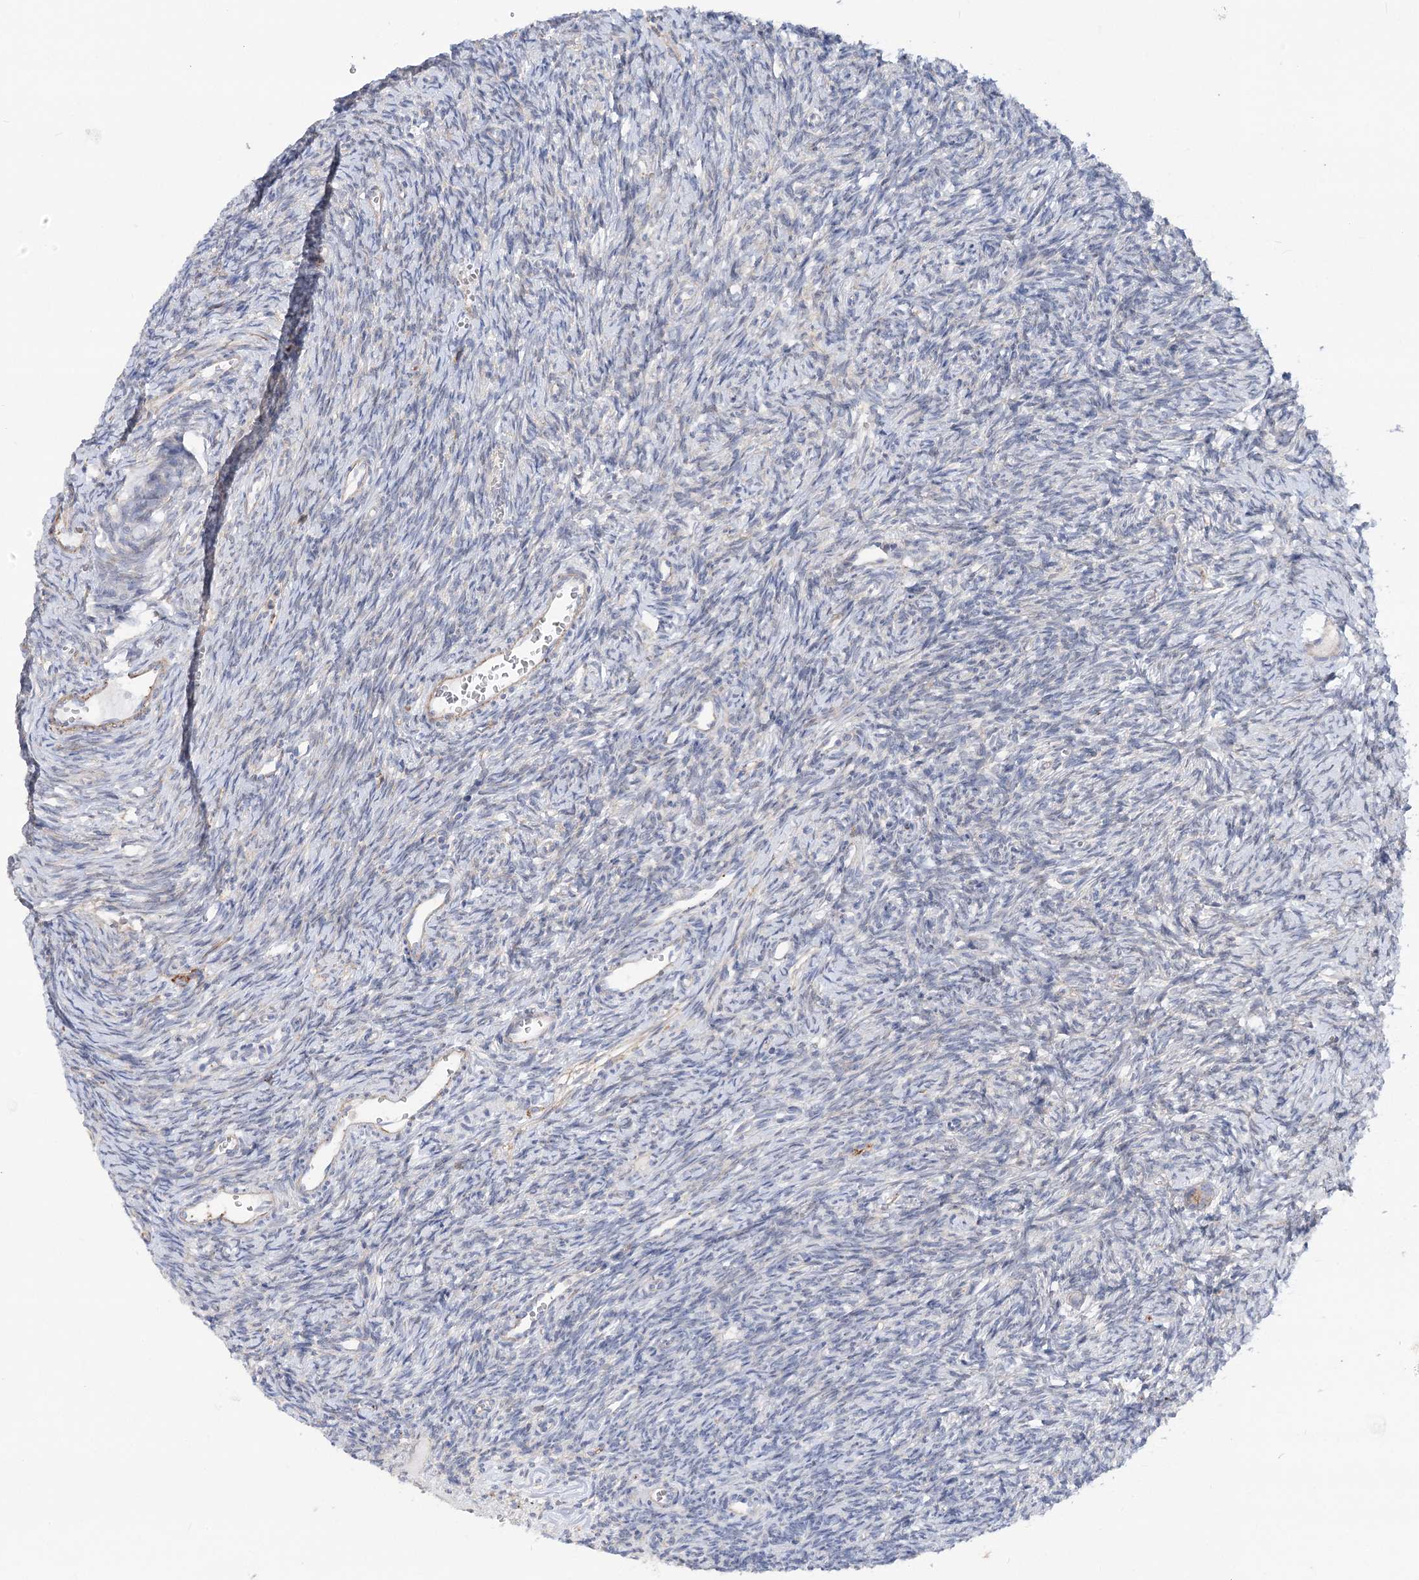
{"staining": {"intensity": "negative", "quantity": "none", "location": "none"}, "tissue": "ovary", "cell_type": "Ovarian stroma cells", "image_type": "normal", "snomed": [{"axis": "morphology", "description": "Normal tissue, NOS"}, {"axis": "topography", "description": "Ovary"}], "caption": "High magnification brightfield microscopy of normal ovary stained with DAB (3,3'-diaminobenzidine) (brown) and counterstained with hematoxylin (blue): ovarian stroma cells show no significant expression. The staining was performed using DAB to visualize the protein expression in brown, while the nuclei were stained in blue with hematoxylin (Magnification: 20x).", "gene": "LARP1B", "patient": {"sex": "female", "age": 39}}